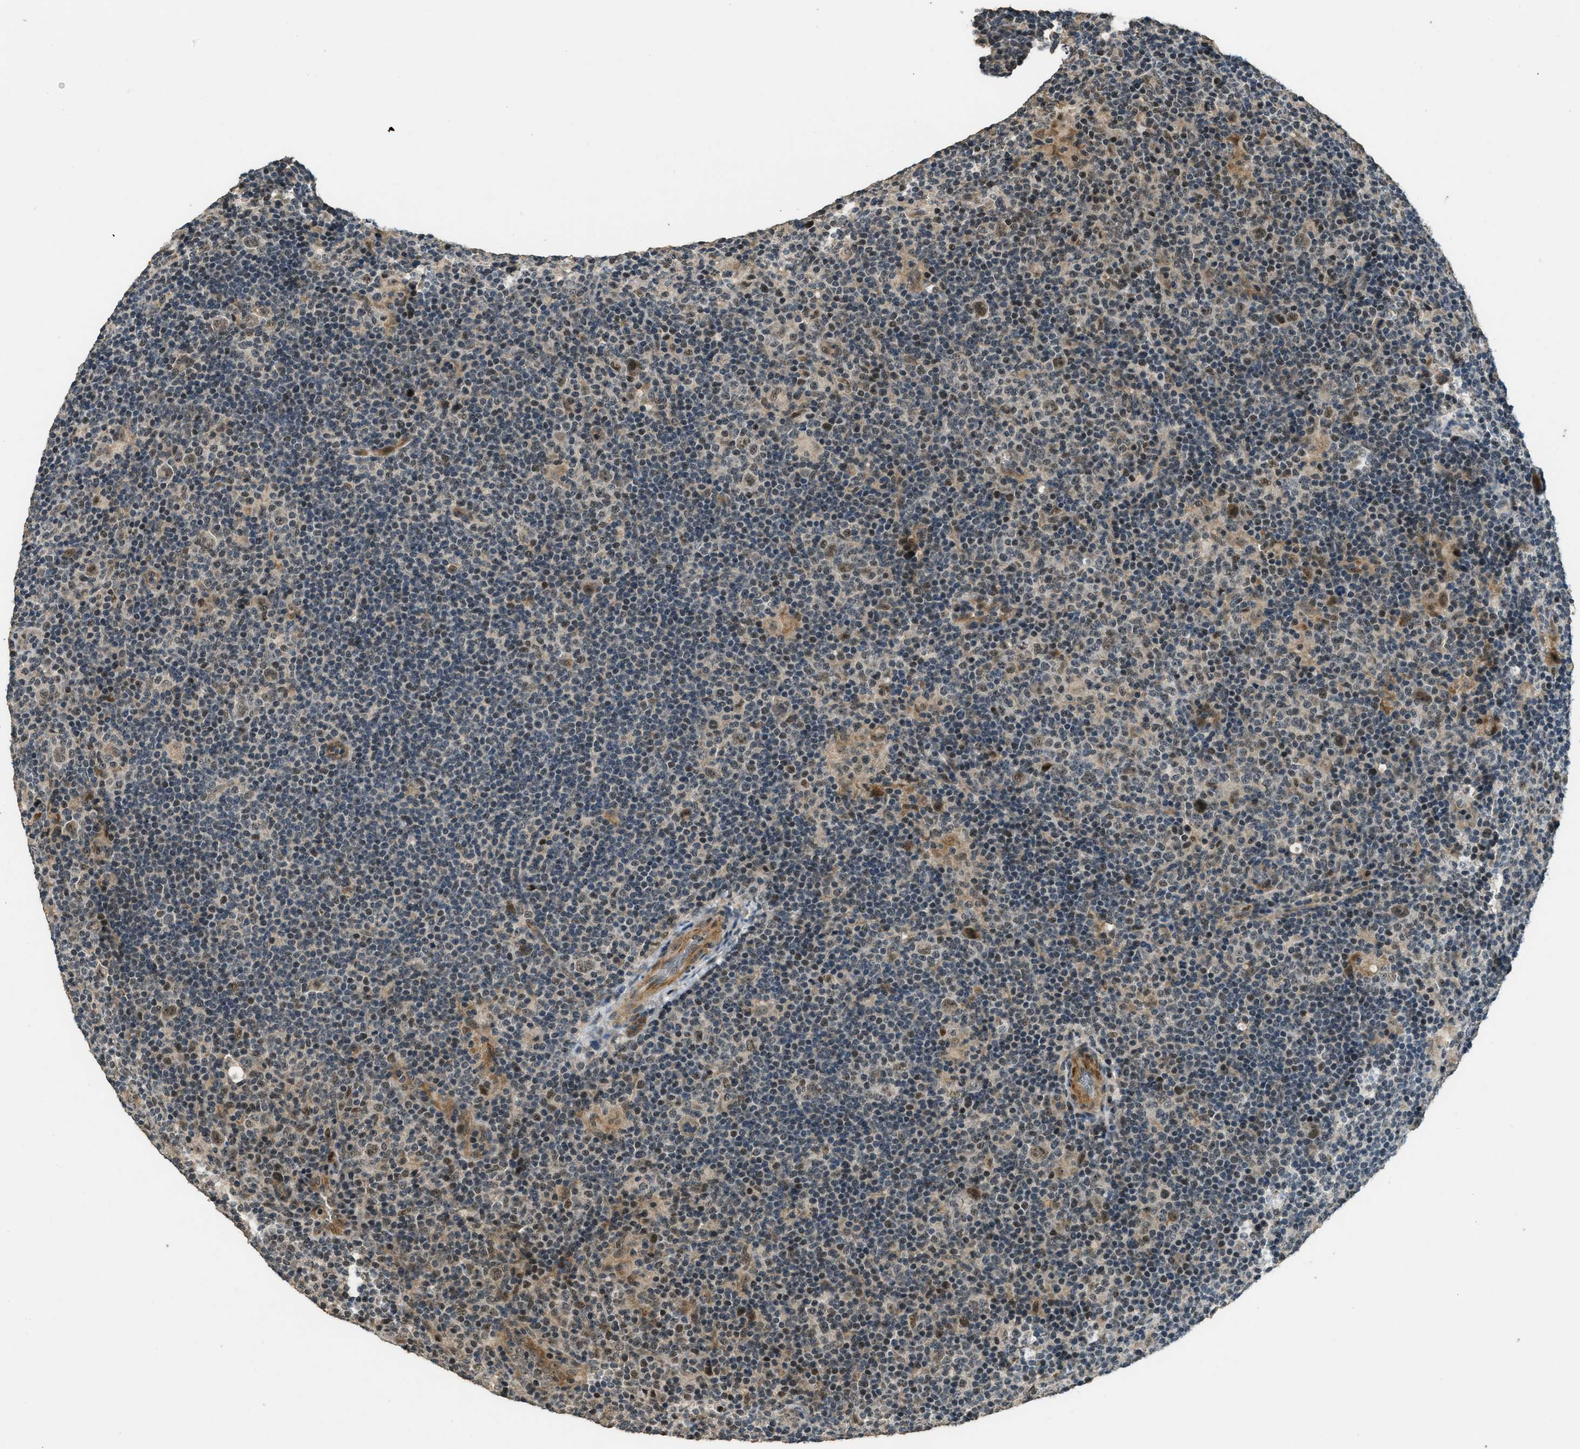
{"staining": {"intensity": "weak", "quantity": ">75%", "location": "nuclear"}, "tissue": "lymphoma", "cell_type": "Tumor cells", "image_type": "cancer", "snomed": [{"axis": "morphology", "description": "Hodgkin's disease, NOS"}, {"axis": "topography", "description": "Lymph node"}], "caption": "Protein positivity by immunohistochemistry (IHC) shows weak nuclear staining in about >75% of tumor cells in Hodgkin's disease.", "gene": "MED21", "patient": {"sex": "female", "age": 57}}